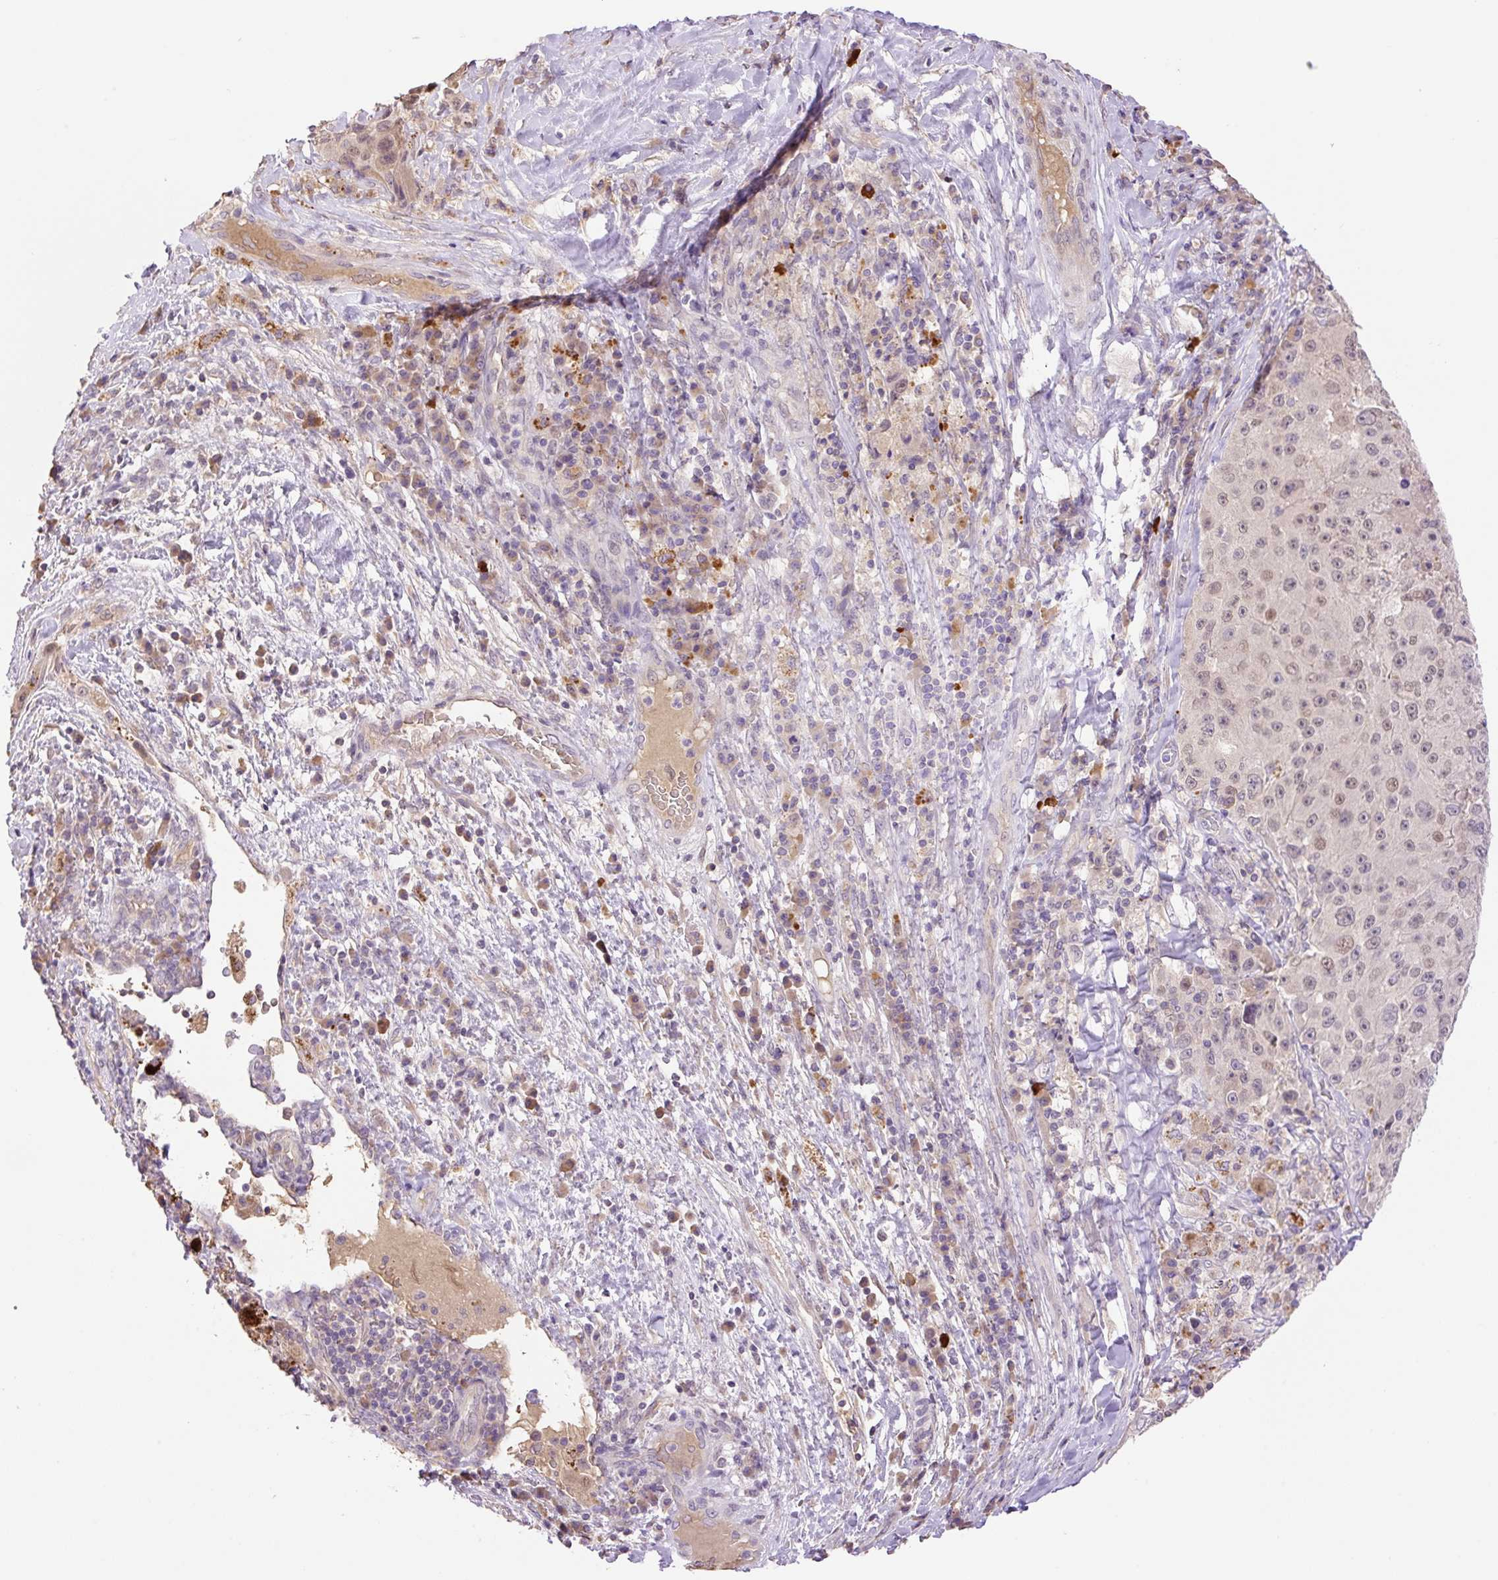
{"staining": {"intensity": "weak", "quantity": "<25%", "location": "nuclear"}, "tissue": "melanoma", "cell_type": "Tumor cells", "image_type": "cancer", "snomed": [{"axis": "morphology", "description": "Malignant melanoma, Metastatic site"}, {"axis": "topography", "description": "Lymph node"}], "caption": "DAB immunohistochemical staining of melanoma displays no significant staining in tumor cells.", "gene": "HABP4", "patient": {"sex": "male", "age": 62}}